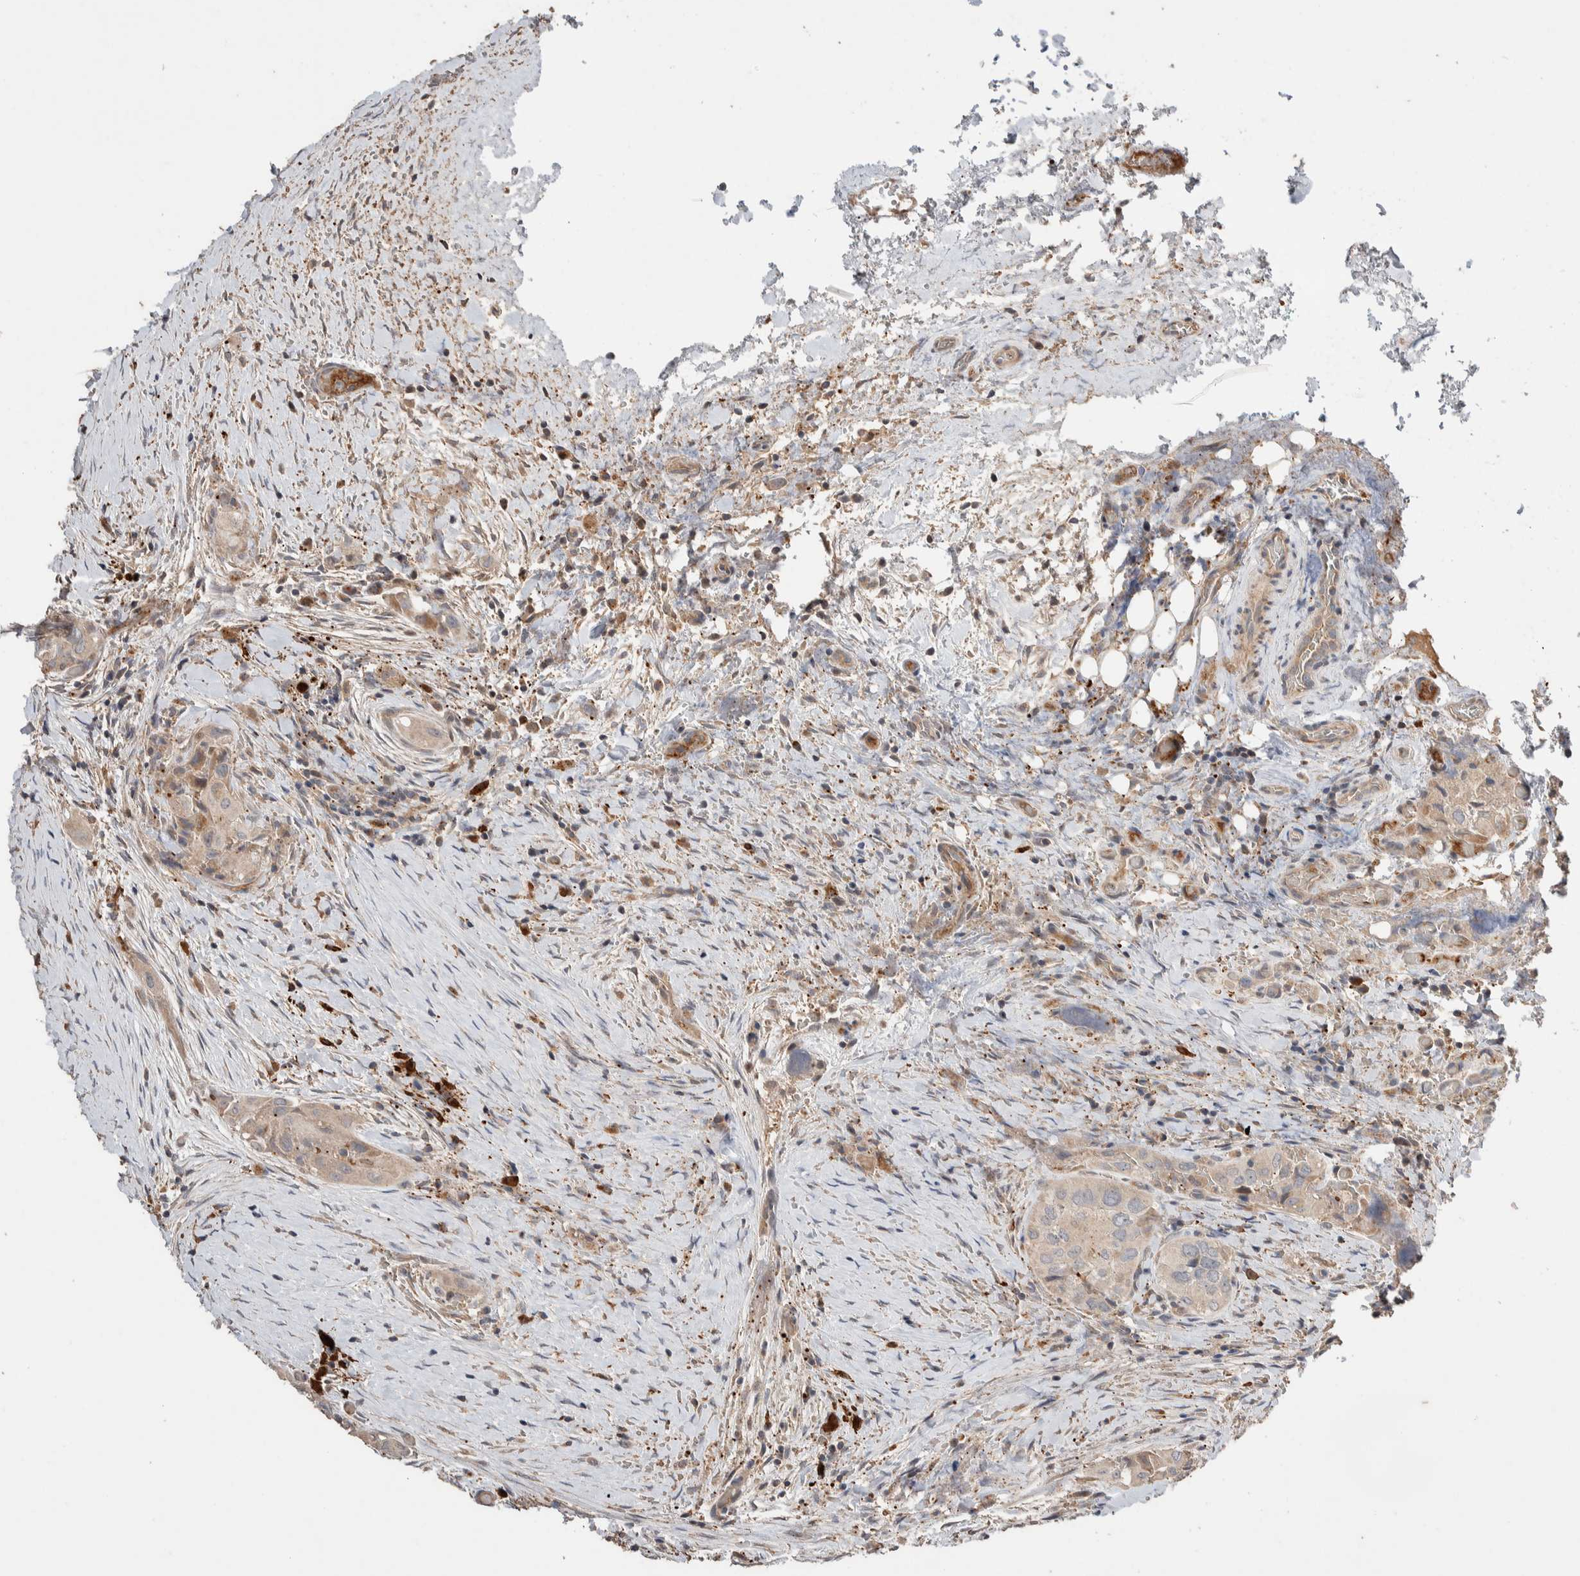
{"staining": {"intensity": "weak", "quantity": "<25%", "location": "cytoplasmic/membranous"}, "tissue": "thyroid cancer", "cell_type": "Tumor cells", "image_type": "cancer", "snomed": [{"axis": "morphology", "description": "Papillary adenocarcinoma, NOS"}, {"axis": "topography", "description": "Thyroid gland"}], "caption": "An image of human papillary adenocarcinoma (thyroid) is negative for staining in tumor cells. (DAB immunohistochemistry (IHC), high magnification).", "gene": "WDR91", "patient": {"sex": "female", "age": 59}}